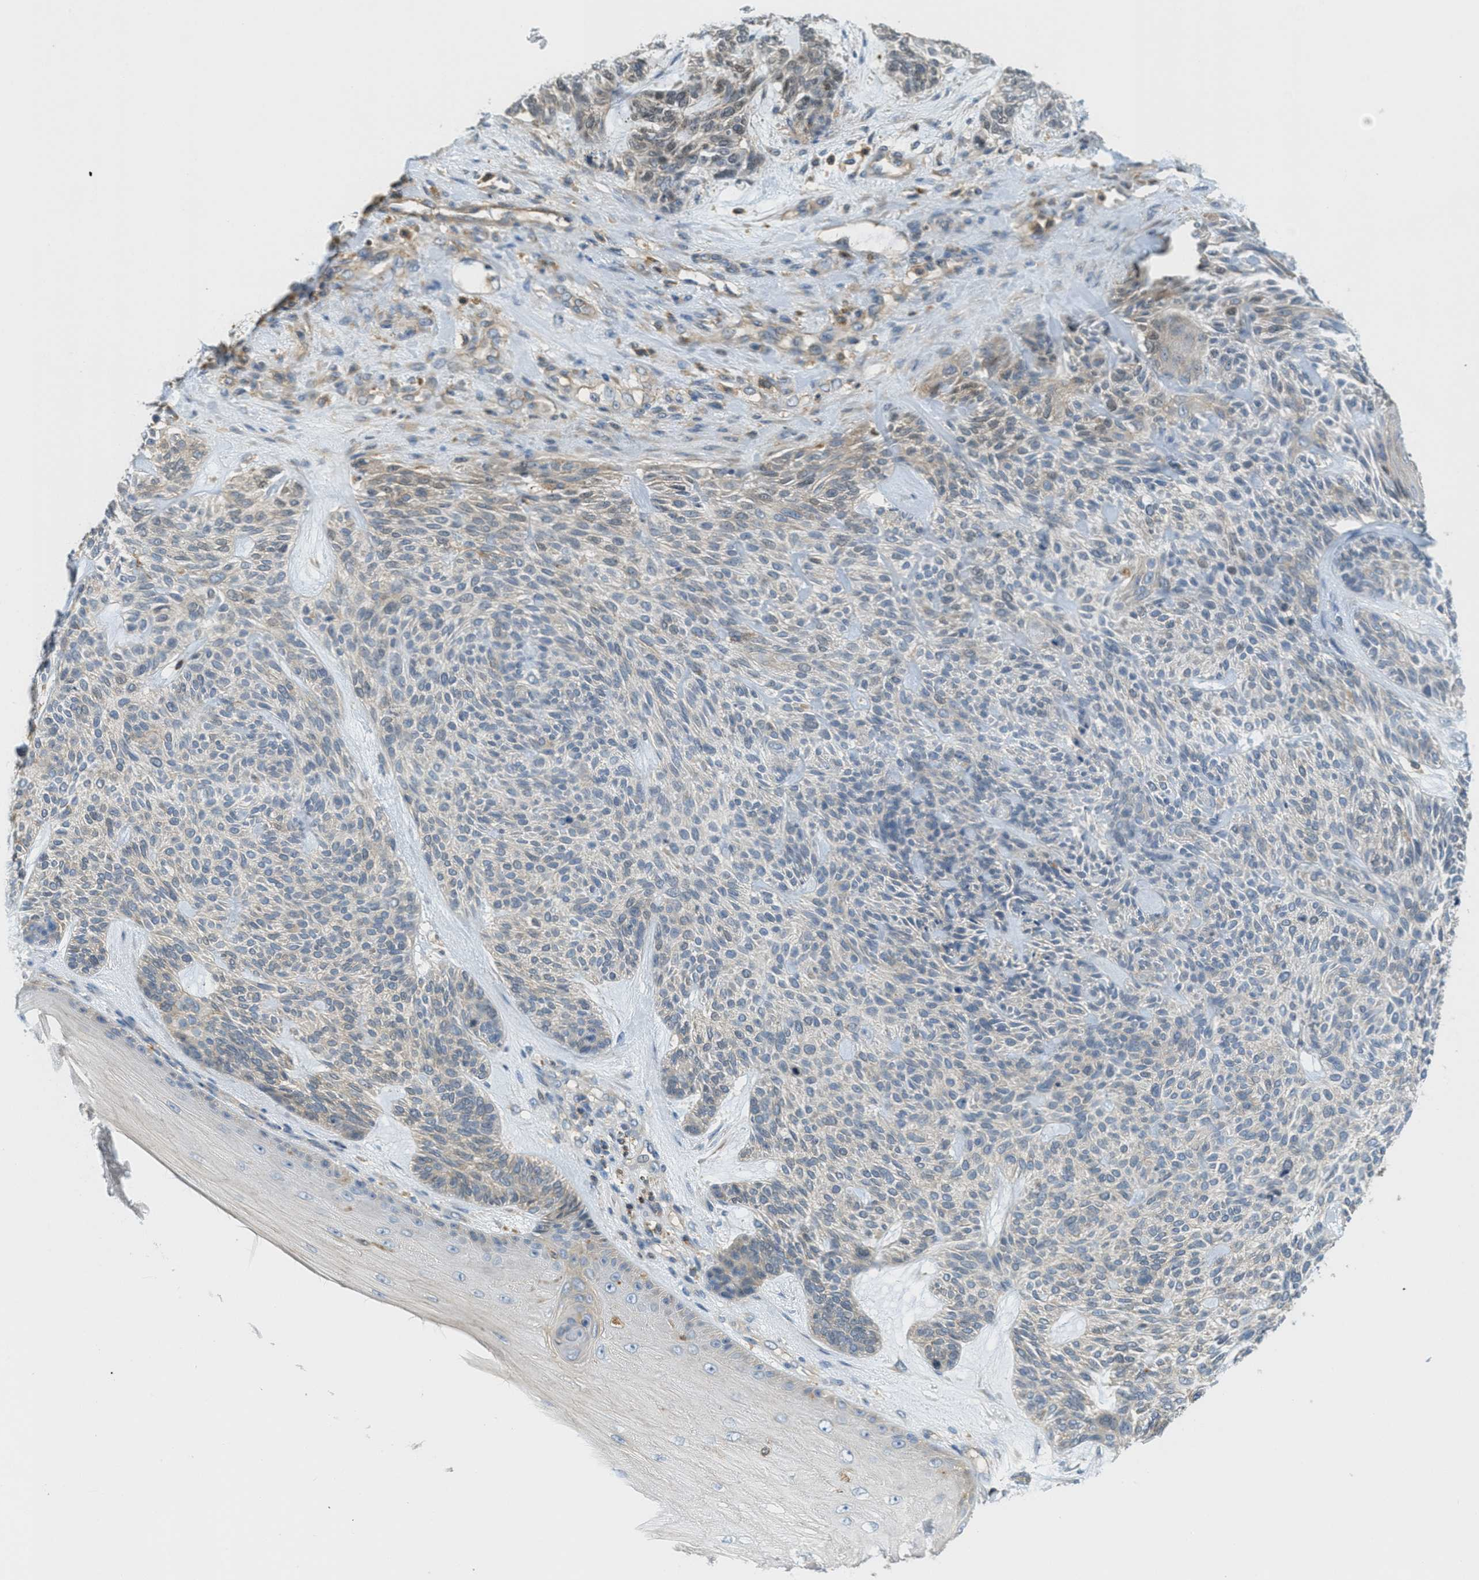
{"staining": {"intensity": "weak", "quantity": "<25%", "location": "cytoplasmic/membranous"}, "tissue": "skin cancer", "cell_type": "Tumor cells", "image_type": "cancer", "snomed": [{"axis": "morphology", "description": "Basal cell carcinoma"}, {"axis": "topography", "description": "Skin"}], "caption": "IHC photomicrograph of neoplastic tissue: skin cancer stained with DAB exhibits no significant protein expression in tumor cells.", "gene": "GRIK2", "patient": {"sex": "male", "age": 55}}